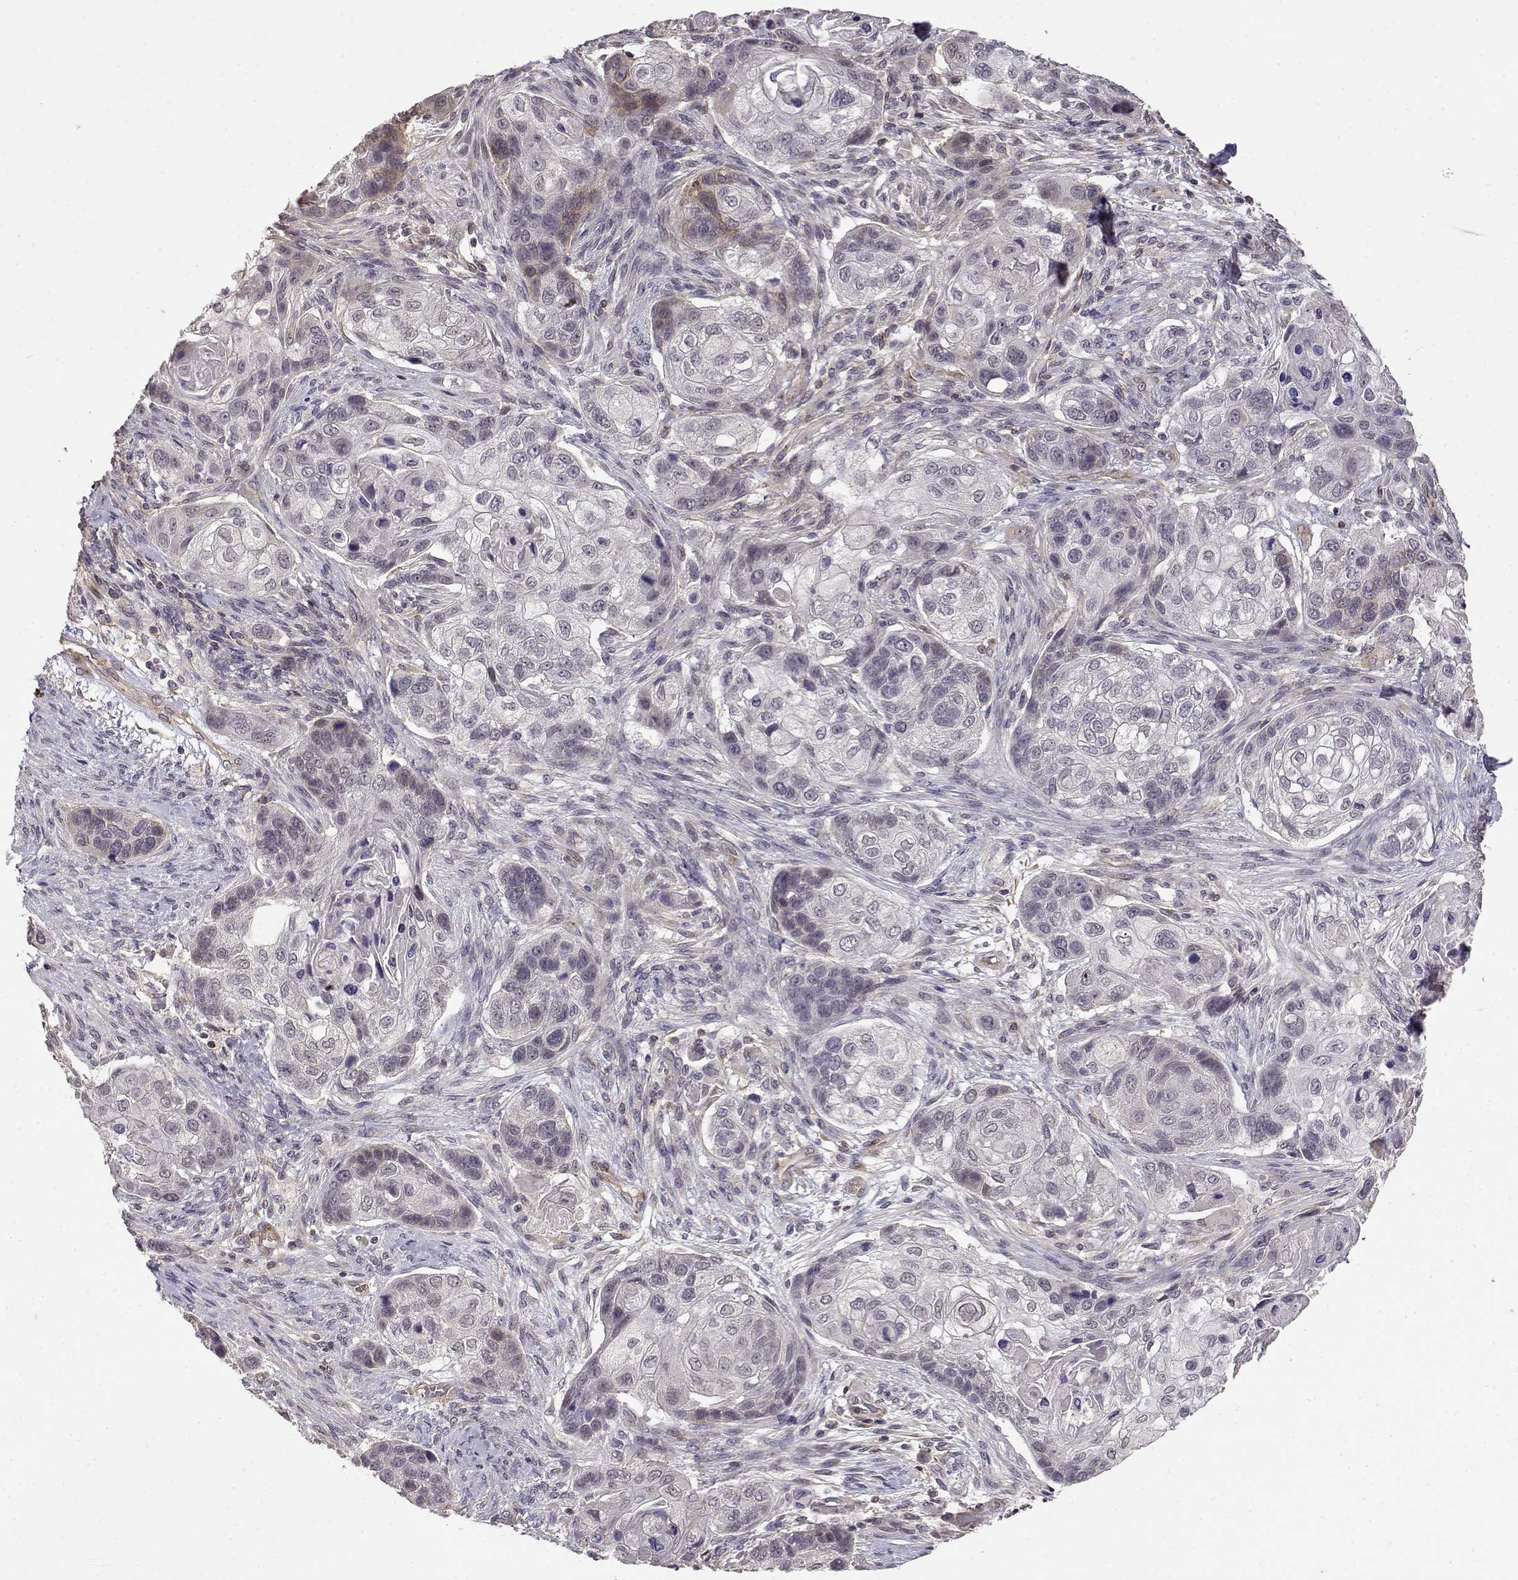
{"staining": {"intensity": "negative", "quantity": "none", "location": "none"}, "tissue": "lung cancer", "cell_type": "Tumor cells", "image_type": "cancer", "snomed": [{"axis": "morphology", "description": "Squamous cell carcinoma, NOS"}, {"axis": "topography", "description": "Lung"}], "caption": "Human squamous cell carcinoma (lung) stained for a protein using immunohistochemistry reveals no staining in tumor cells.", "gene": "IFITM1", "patient": {"sex": "male", "age": 69}}